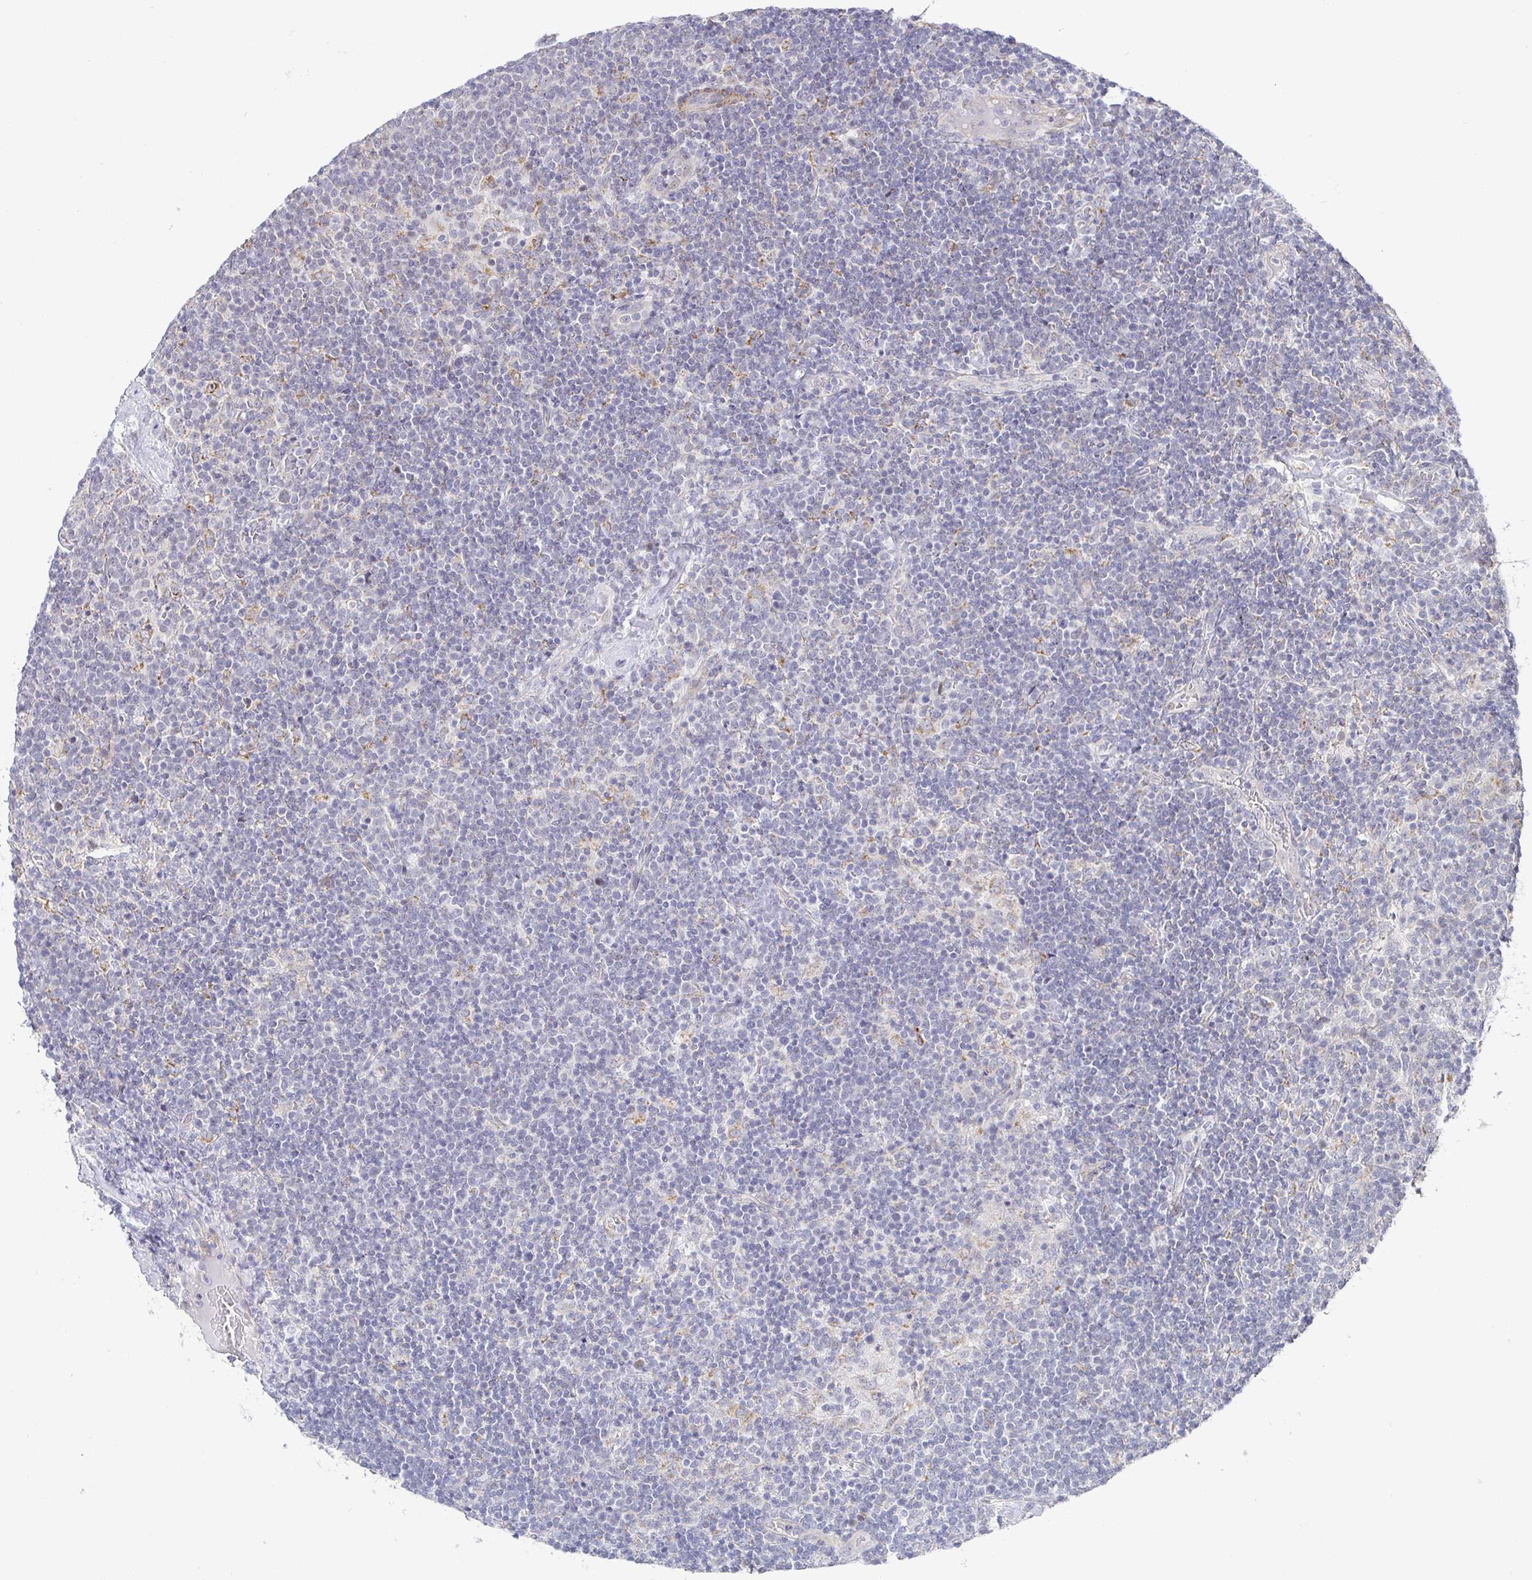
{"staining": {"intensity": "negative", "quantity": "none", "location": "none"}, "tissue": "lymphoma", "cell_type": "Tumor cells", "image_type": "cancer", "snomed": [{"axis": "morphology", "description": "Malignant lymphoma, non-Hodgkin's type, High grade"}, {"axis": "topography", "description": "Lymph node"}], "caption": "An immunohistochemistry (IHC) micrograph of malignant lymphoma, non-Hodgkin's type (high-grade) is shown. There is no staining in tumor cells of malignant lymphoma, non-Hodgkin's type (high-grade). (DAB (3,3'-diaminobenzidine) immunohistochemistry, high magnification).", "gene": "CIT", "patient": {"sex": "male", "age": 61}}